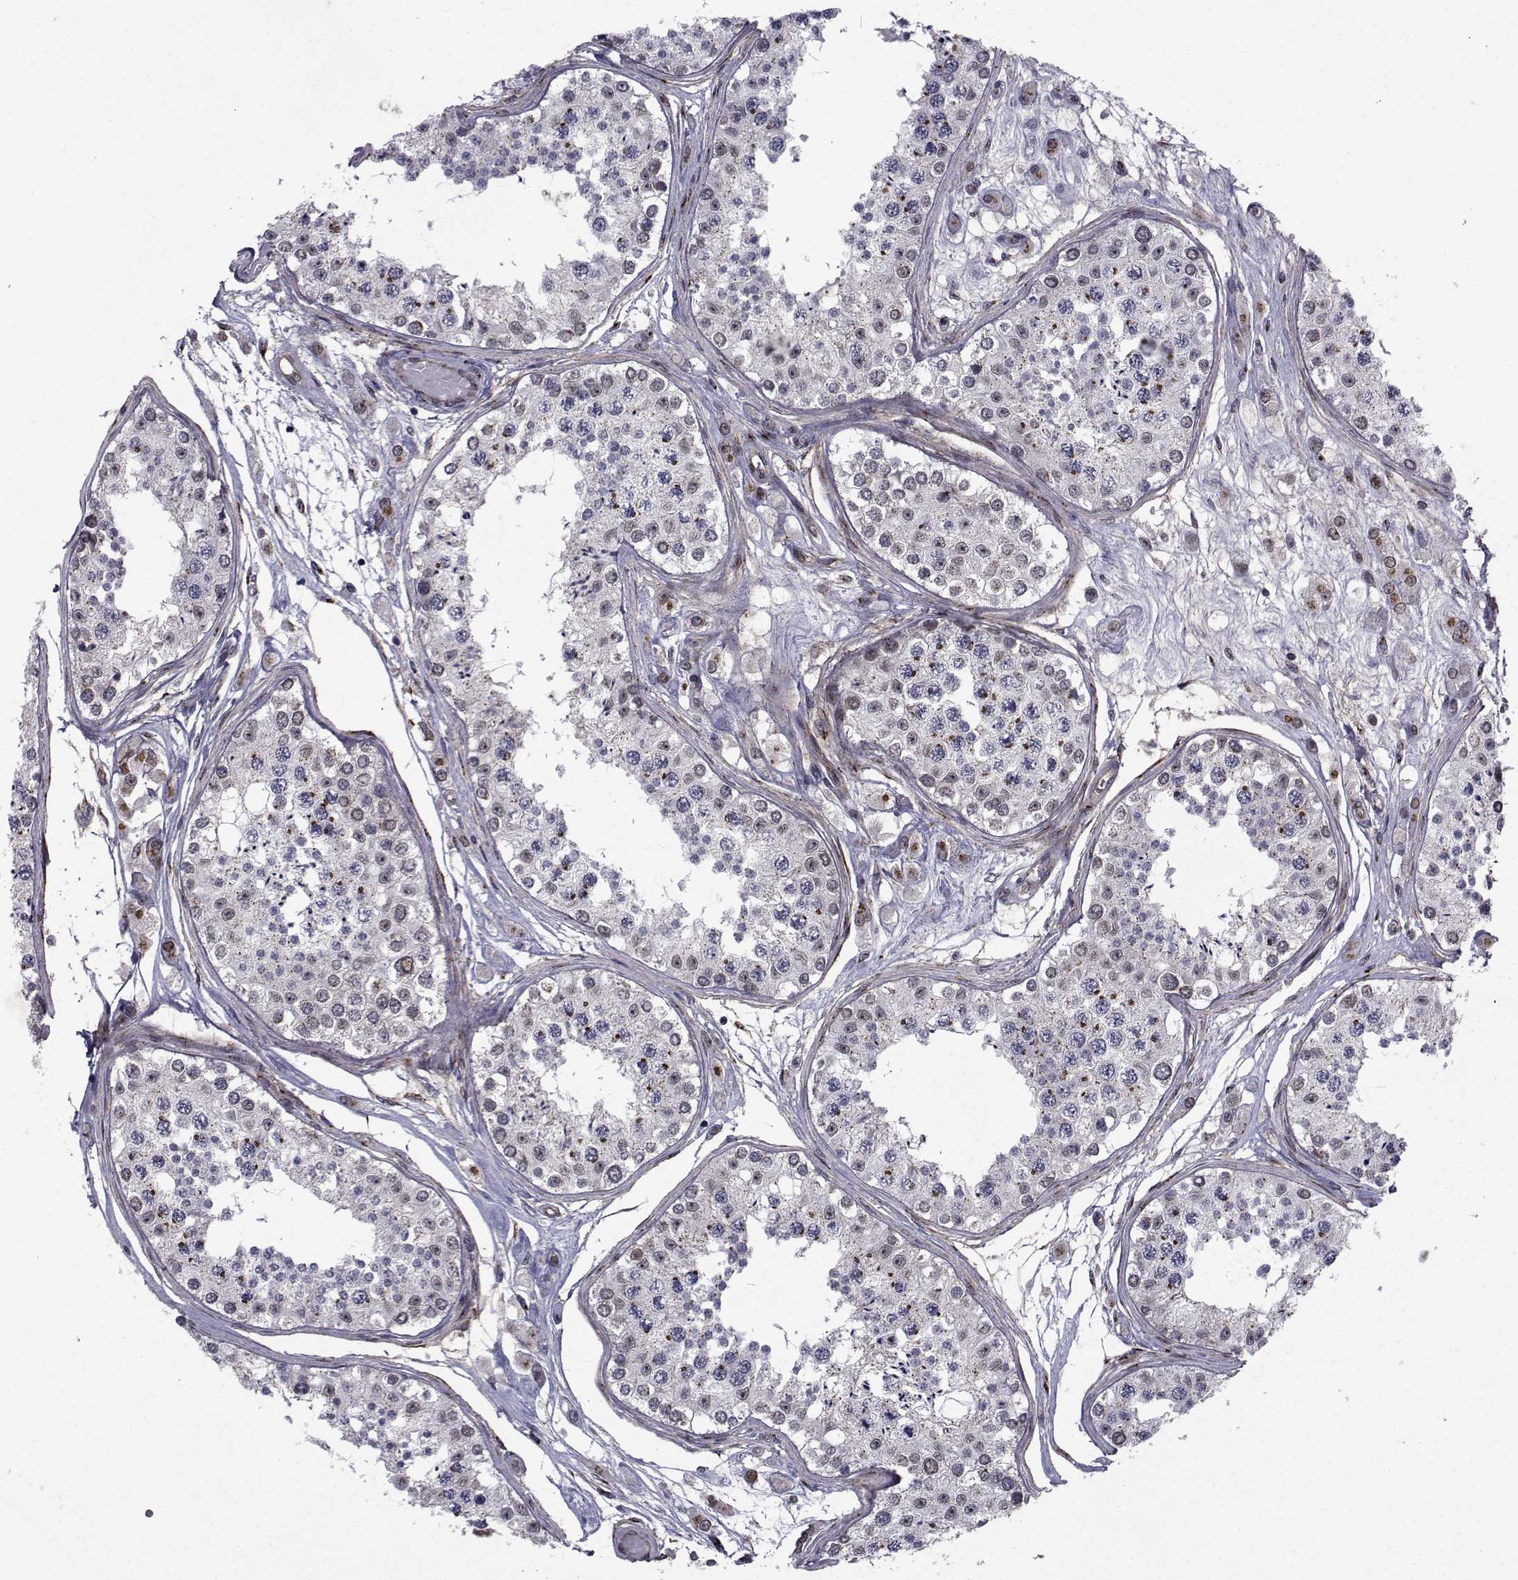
{"staining": {"intensity": "moderate", "quantity": "25%-75%", "location": "cytoplasmic/membranous"}, "tissue": "testis", "cell_type": "Cells in seminiferous ducts", "image_type": "normal", "snomed": [{"axis": "morphology", "description": "Normal tissue, NOS"}, {"axis": "topography", "description": "Testis"}], "caption": "Immunohistochemical staining of normal testis demonstrates medium levels of moderate cytoplasmic/membranous positivity in about 25%-75% of cells in seminiferous ducts. Immunohistochemistry (ihc) stains the protein in brown and the nuclei are stained blue.", "gene": "ATP6V1C2", "patient": {"sex": "male", "age": 25}}